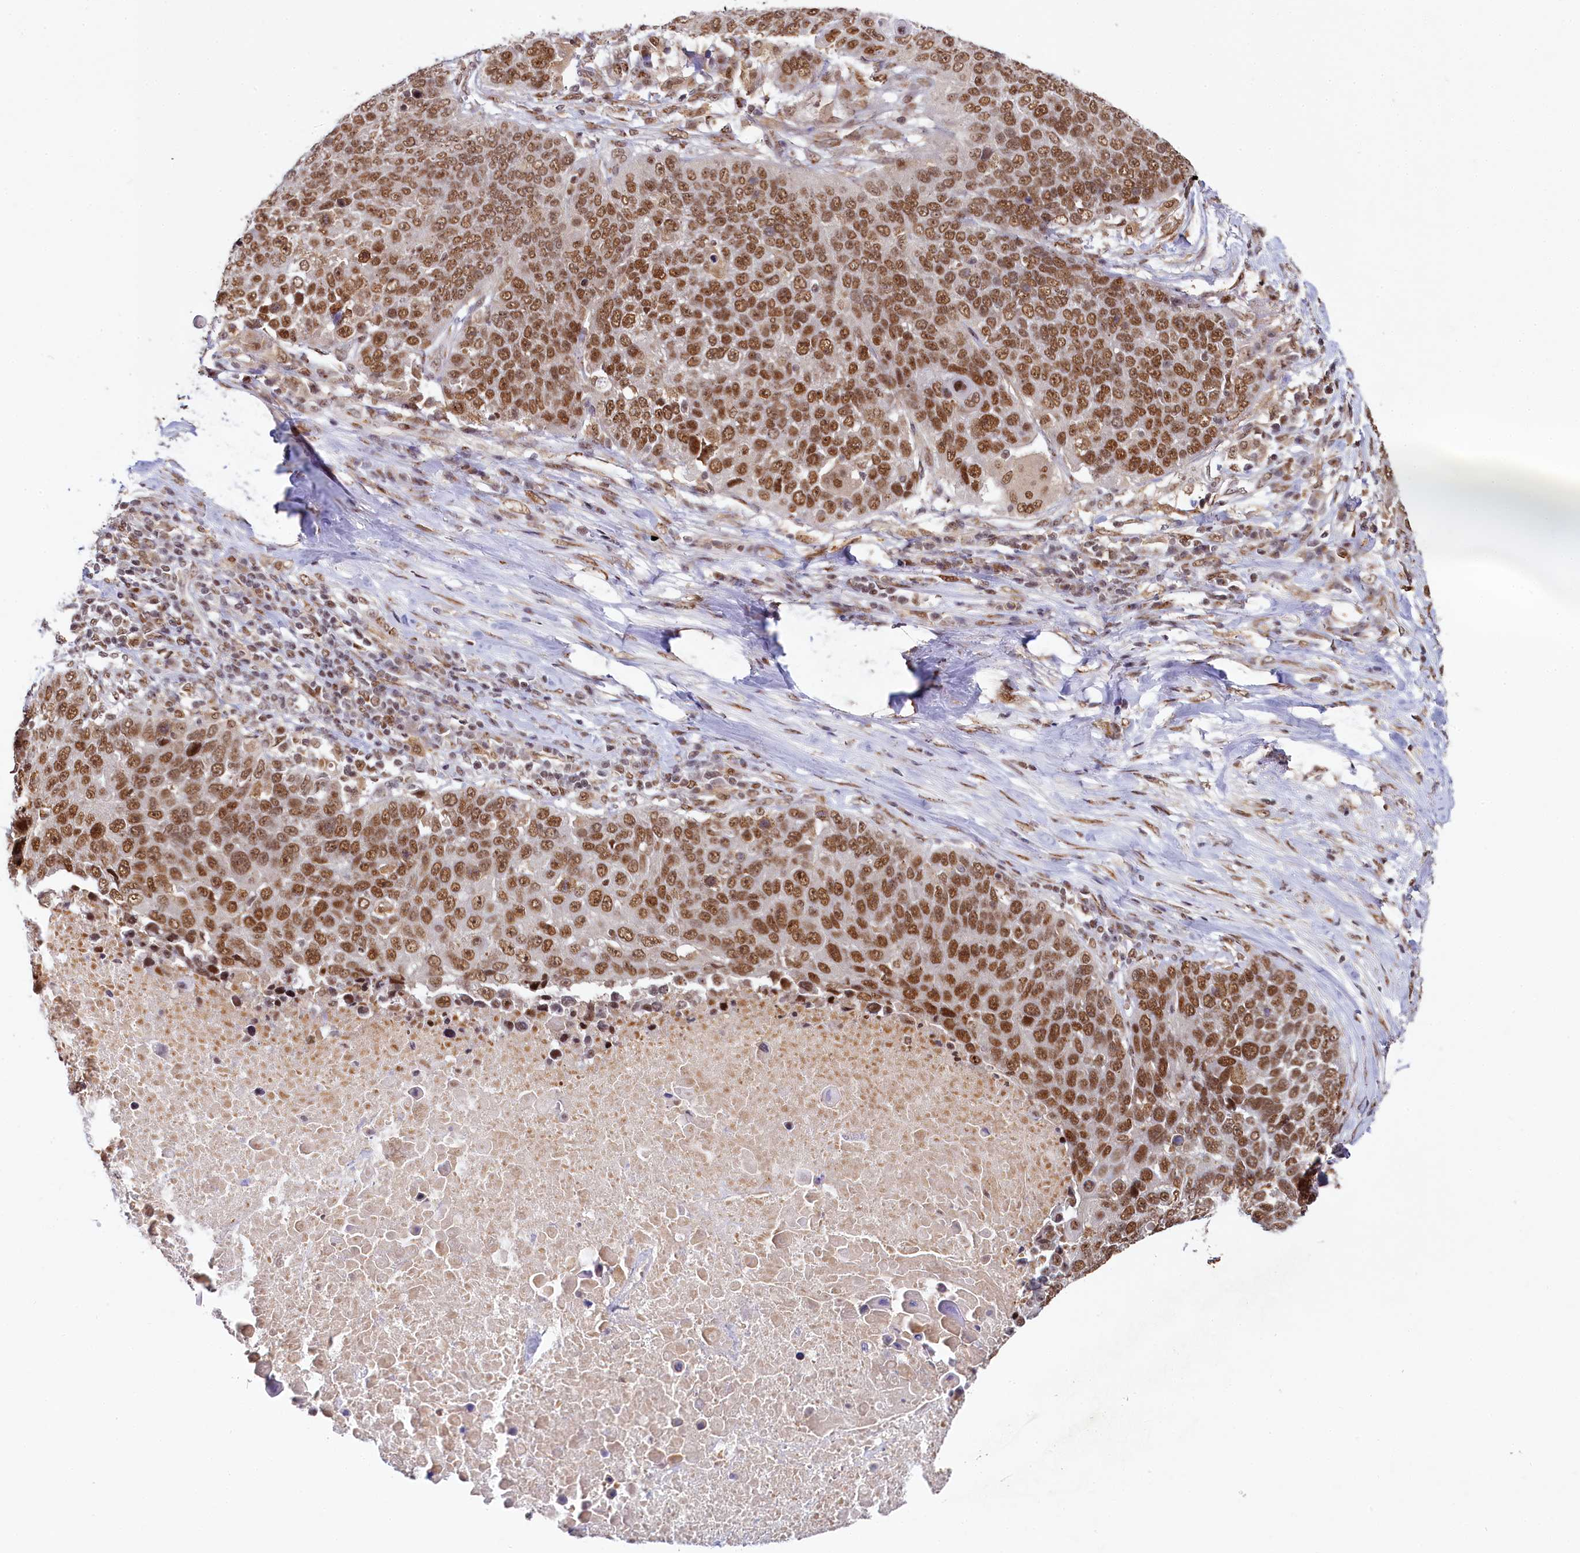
{"staining": {"intensity": "moderate", "quantity": ">75%", "location": "nuclear"}, "tissue": "lung cancer", "cell_type": "Tumor cells", "image_type": "cancer", "snomed": [{"axis": "morphology", "description": "Normal tissue, NOS"}, {"axis": "morphology", "description": "Squamous cell carcinoma, NOS"}, {"axis": "topography", "description": "Lymph node"}, {"axis": "topography", "description": "Lung"}], "caption": "The micrograph shows a brown stain indicating the presence of a protein in the nuclear of tumor cells in lung squamous cell carcinoma.", "gene": "PPHLN1", "patient": {"sex": "male", "age": 66}}